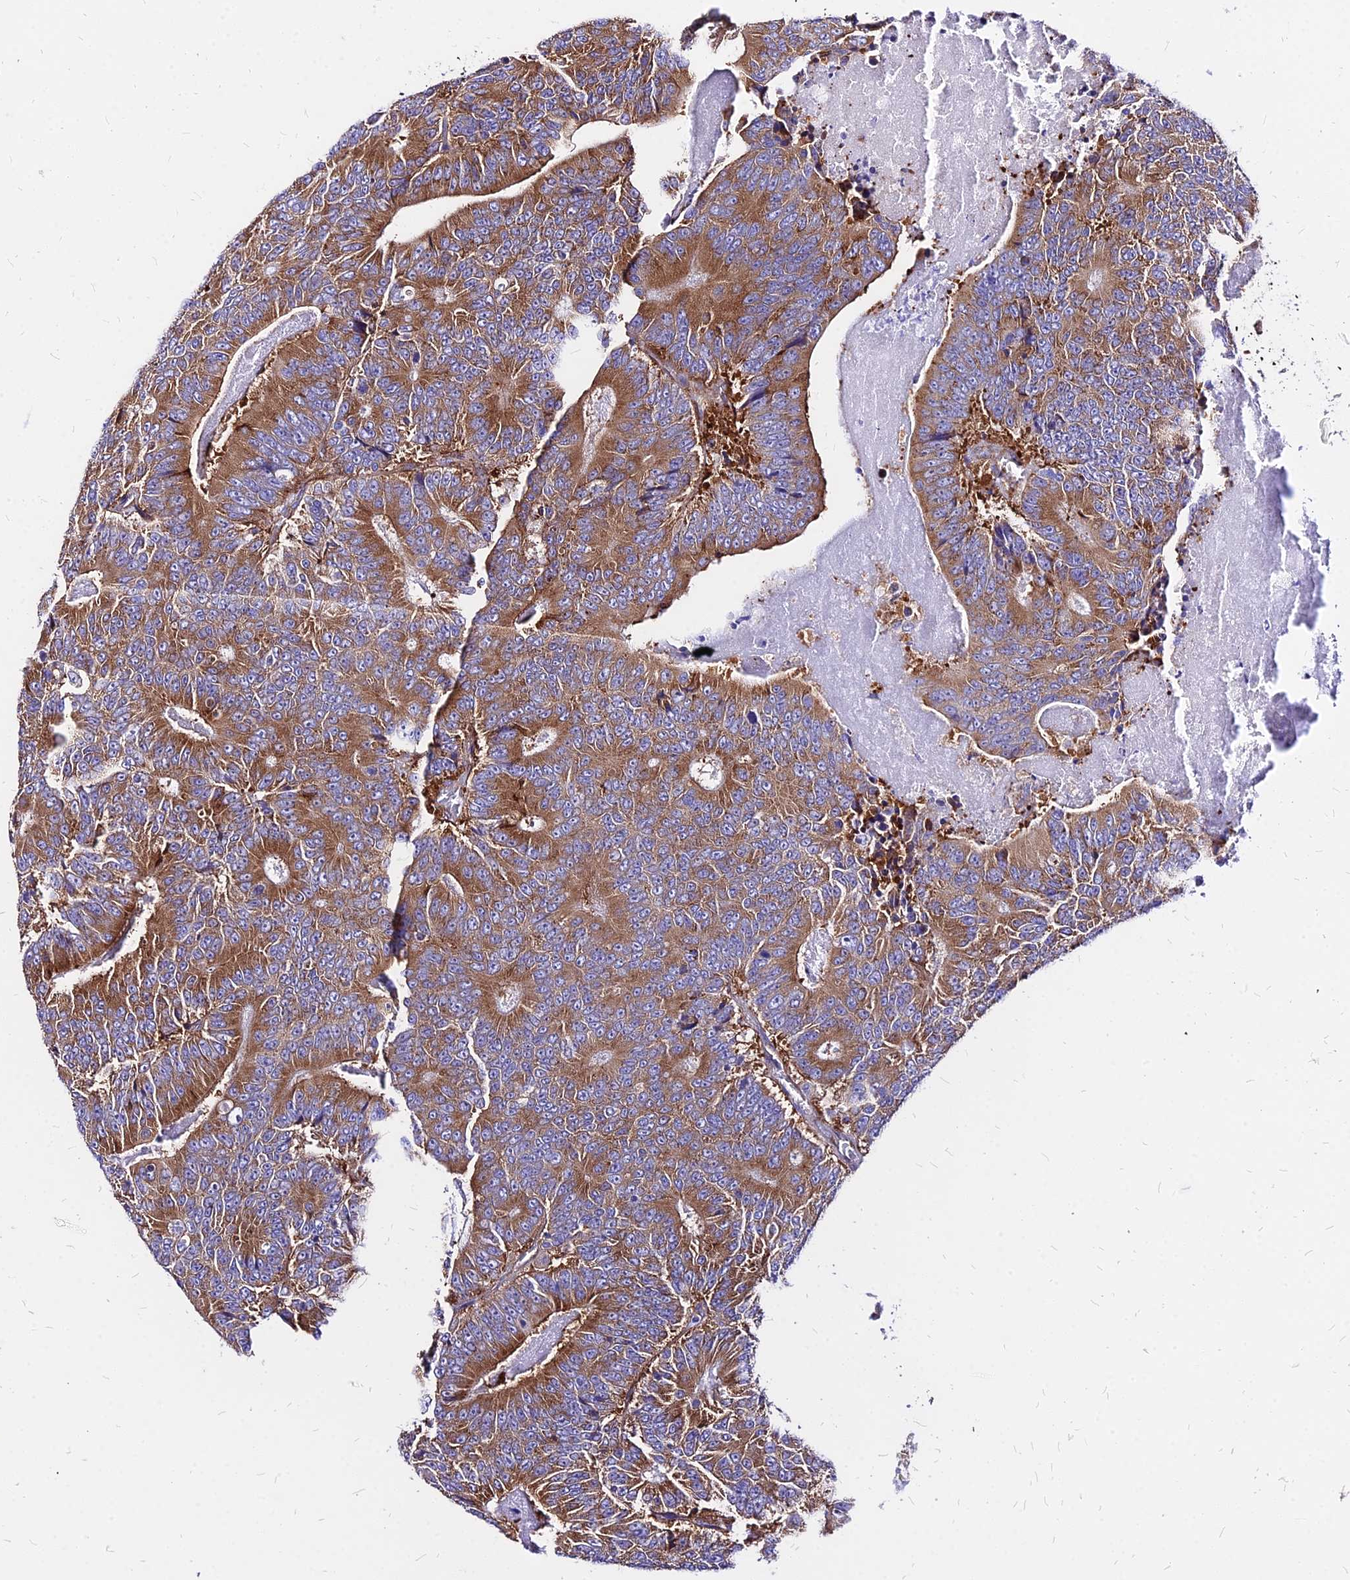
{"staining": {"intensity": "moderate", "quantity": ">75%", "location": "cytoplasmic/membranous"}, "tissue": "colorectal cancer", "cell_type": "Tumor cells", "image_type": "cancer", "snomed": [{"axis": "morphology", "description": "Adenocarcinoma, NOS"}, {"axis": "topography", "description": "Colon"}], "caption": "Protein staining reveals moderate cytoplasmic/membranous staining in approximately >75% of tumor cells in colorectal adenocarcinoma.", "gene": "RPL19", "patient": {"sex": "male", "age": 83}}